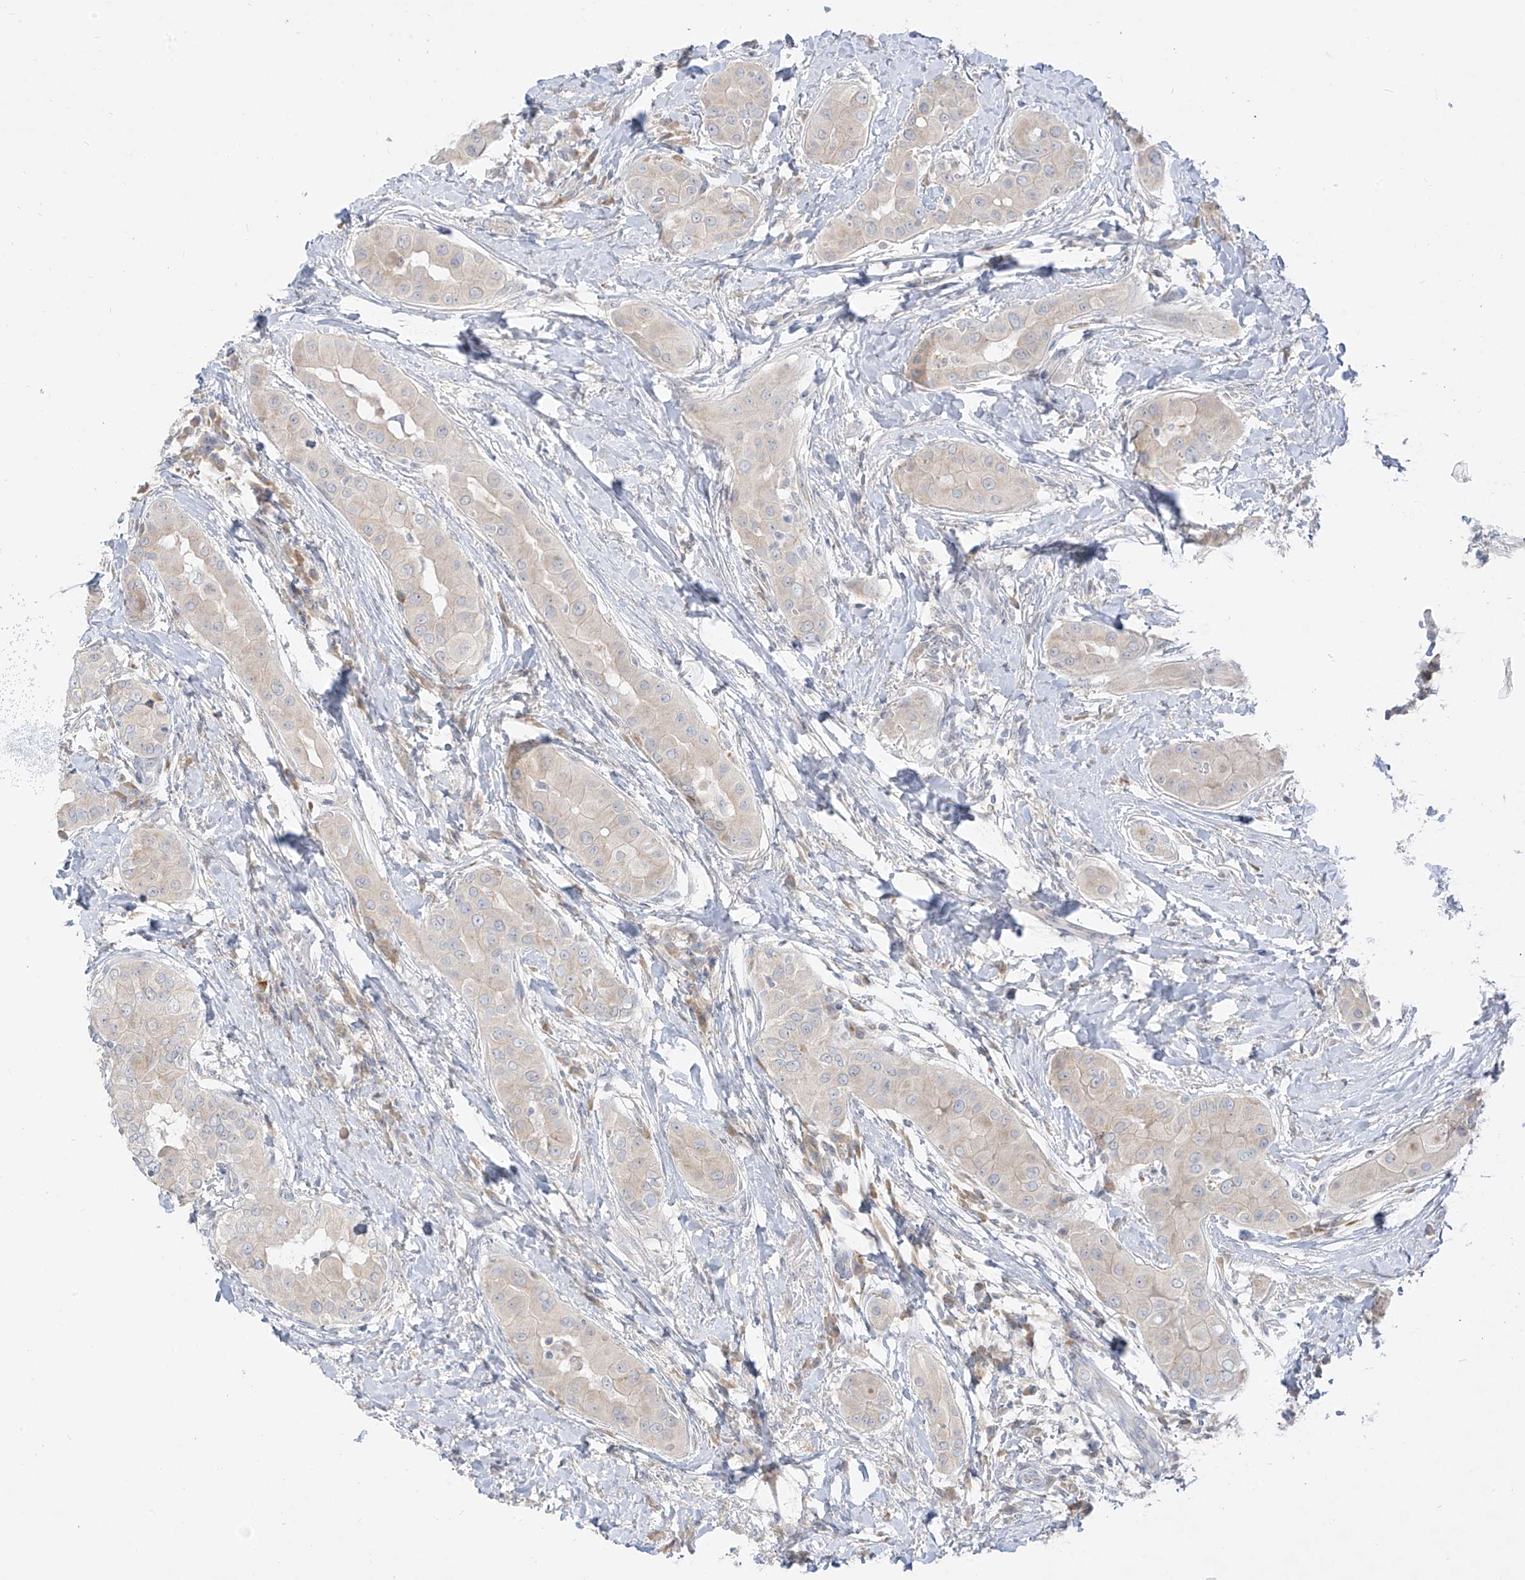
{"staining": {"intensity": "negative", "quantity": "none", "location": "none"}, "tissue": "thyroid cancer", "cell_type": "Tumor cells", "image_type": "cancer", "snomed": [{"axis": "morphology", "description": "Papillary adenocarcinoma, NOS"}, {"axis": "topography", "description": "Thyroid gland"}], "caption": "This is an IHC micrograph of human thyroid cancer (papillary adenocarcinoma). There is no staining in tumor cells.", "gene": "C2orf42", "patient": {"sex": "male", "age": 33}}